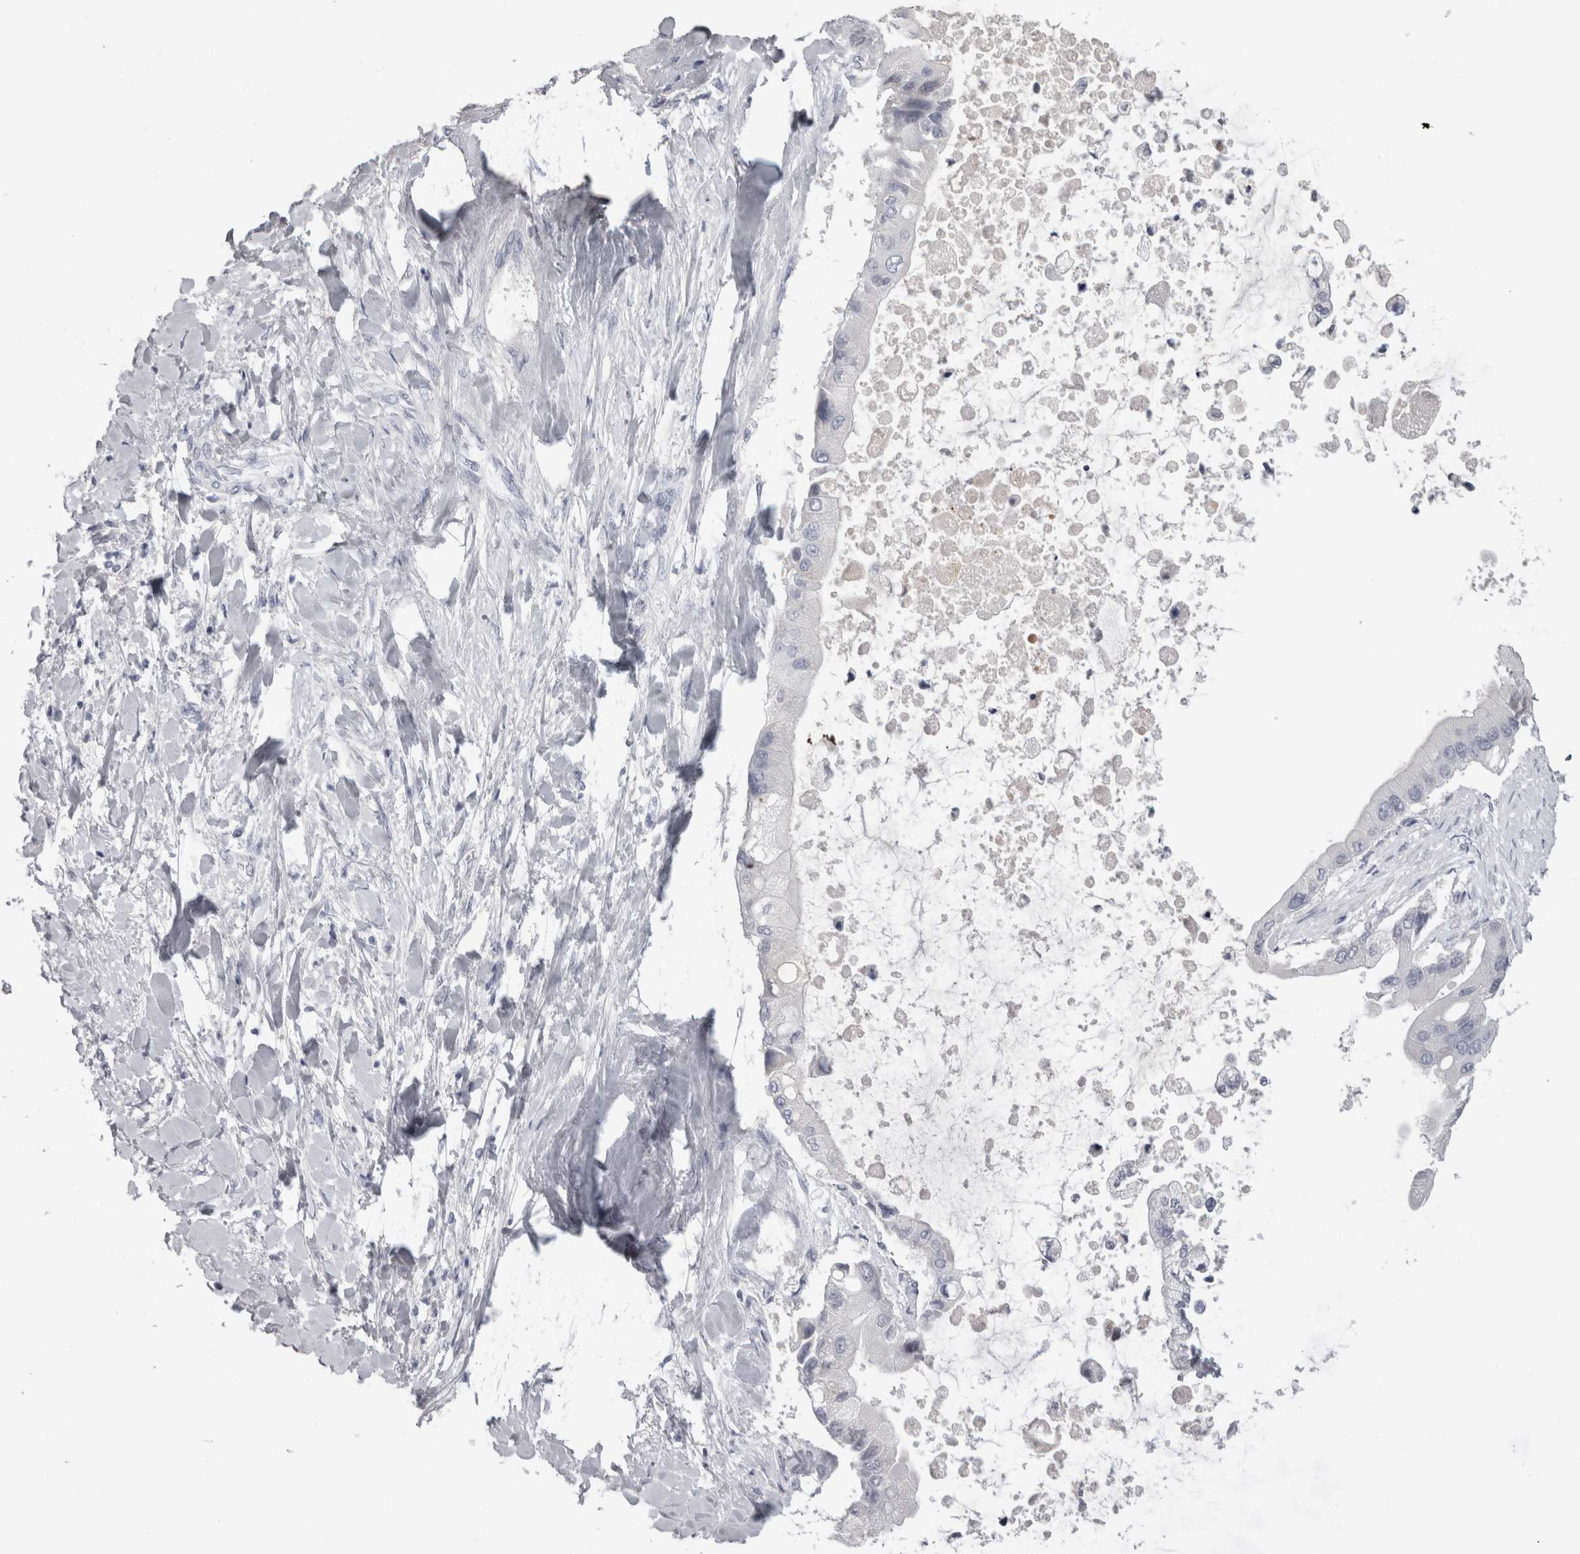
{"staining": {"intensity": "negative", "quantity": "none", "location": "none"}, "tissue": "liver cancer", "cell_type": "Tumor cells", "image_type": "cancer", "snomed": [{"axis": "morphology", "description": "Cholangiocarcinoma"}, {"axis": "topography", "description": "Liver"}], "caption": "High power microscopy photomicrograph of an immunohistochemistry micrograph of liver cancer (cholangiocarcinoma), revealing no significant staining in tumor cells.", "gene": "ADAM2", "patient": {"sex": "male", "age": 50}}